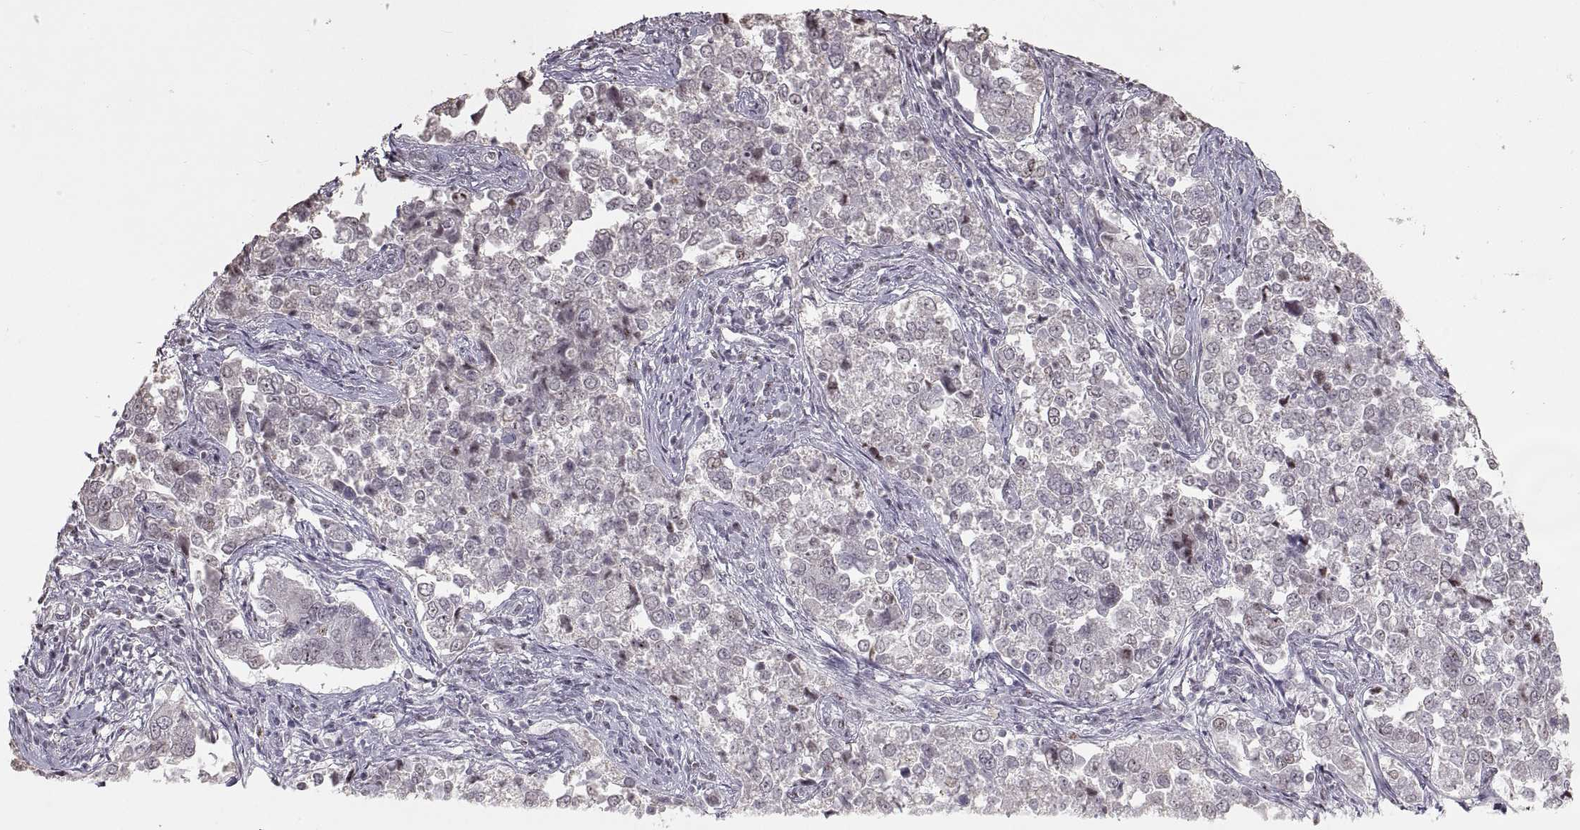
{"staining": {"intensity": "negative", "quantity": "none", "location": "none"}, "tissue": "endometrial cancer", "cell_type": "Tumor cells", "image_type": "cancer", "snomed": [{"axis": "morphology", "description": "Adenocarcinoma, NOS"}, {"axis": "topography", "description": "Endometrium"}], "caption": "This is an immunohistochemistry (IHC) photomicrograph of human adenocarcinoma (endometrial). There is no expression in tumor cells.", "gene": "PALS1", "patient": {"sex": "female", "age": 43}}